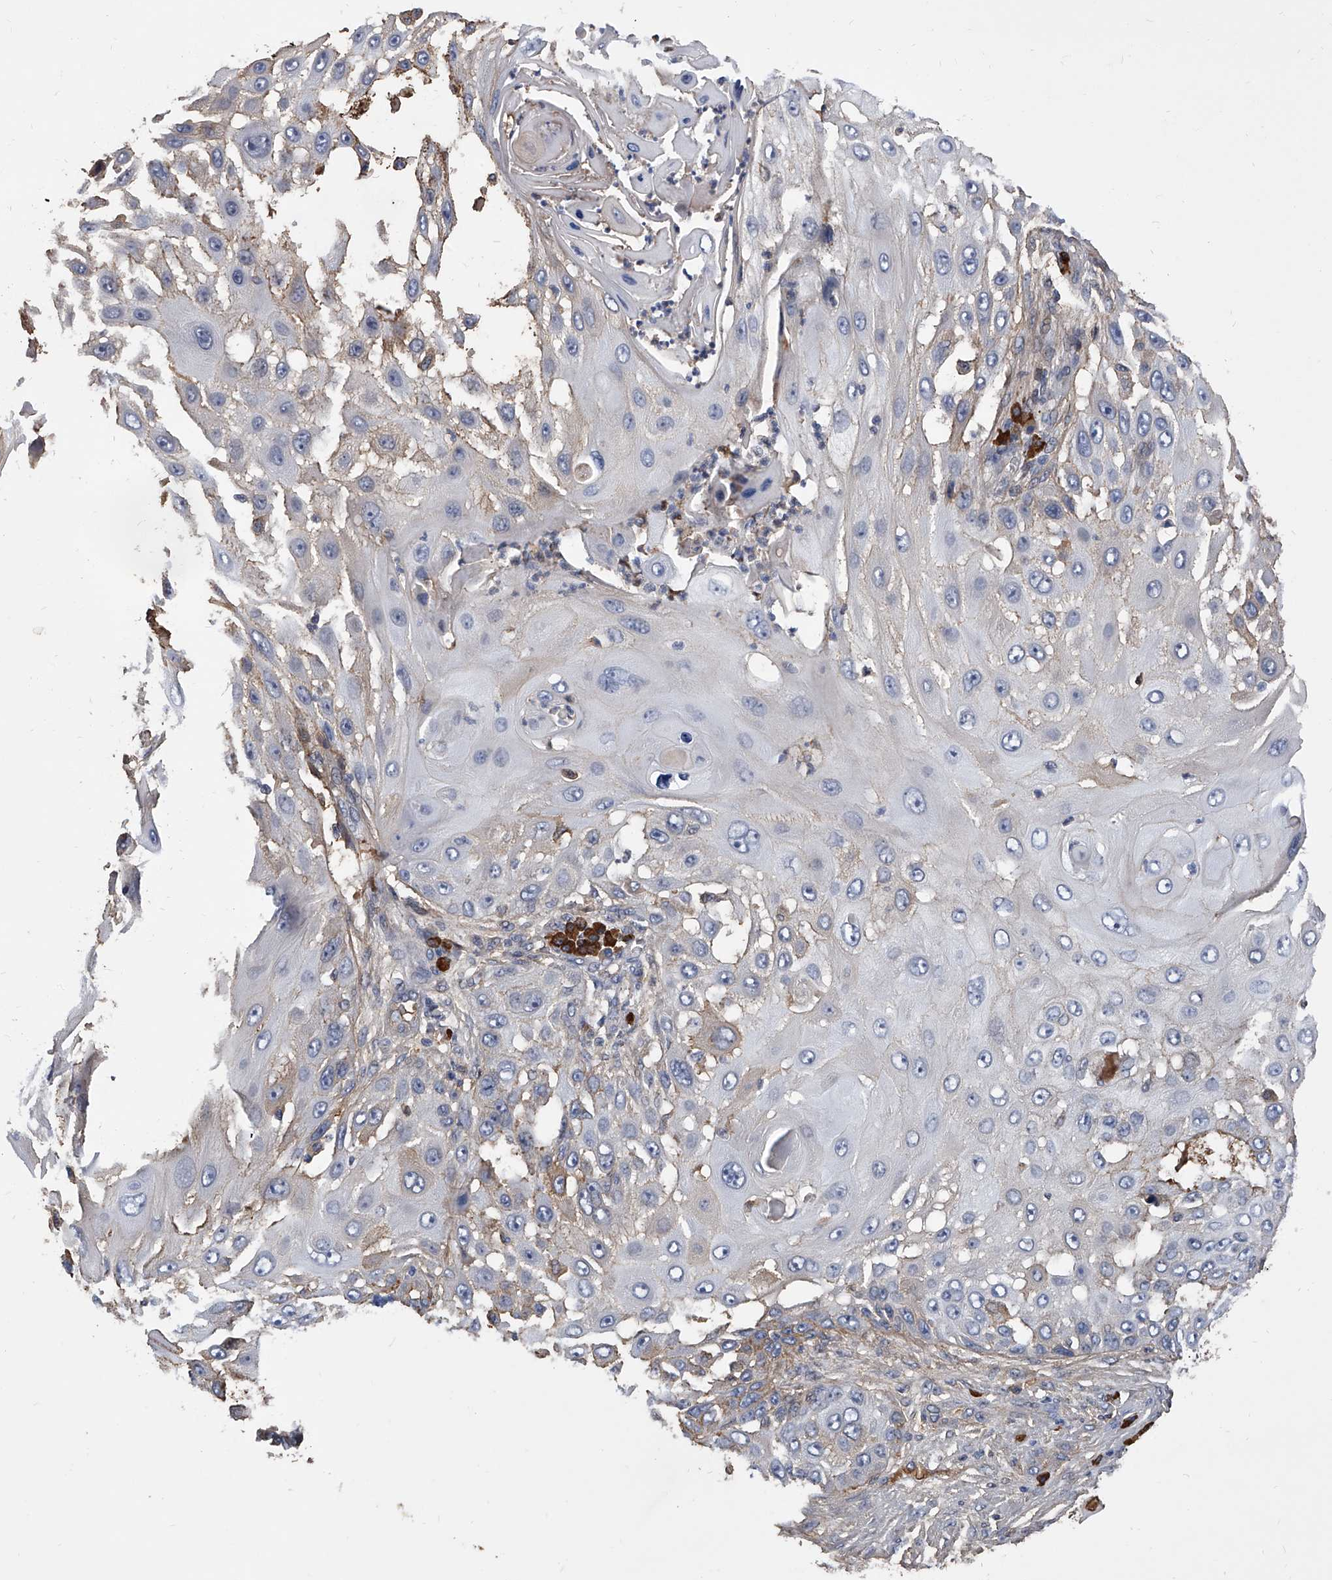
{"staining": {"intensity": "negative", "quantity": "none", "location": "none"}, "tissue": "skin cancer", "cell_type": "Tumor cells", "image_type": "cancer", "snomed": [{"axis": "morphology", "description": "Squamous cell carcinoma, NOS"}, {"axis": "topography", "description": "Skin"}], "caption": "Immunohistochemistry of skin cancer reveals no staining in tumor cells.", "gene": "ZNF25", "patient": {"sex": "female", "age": 44}}